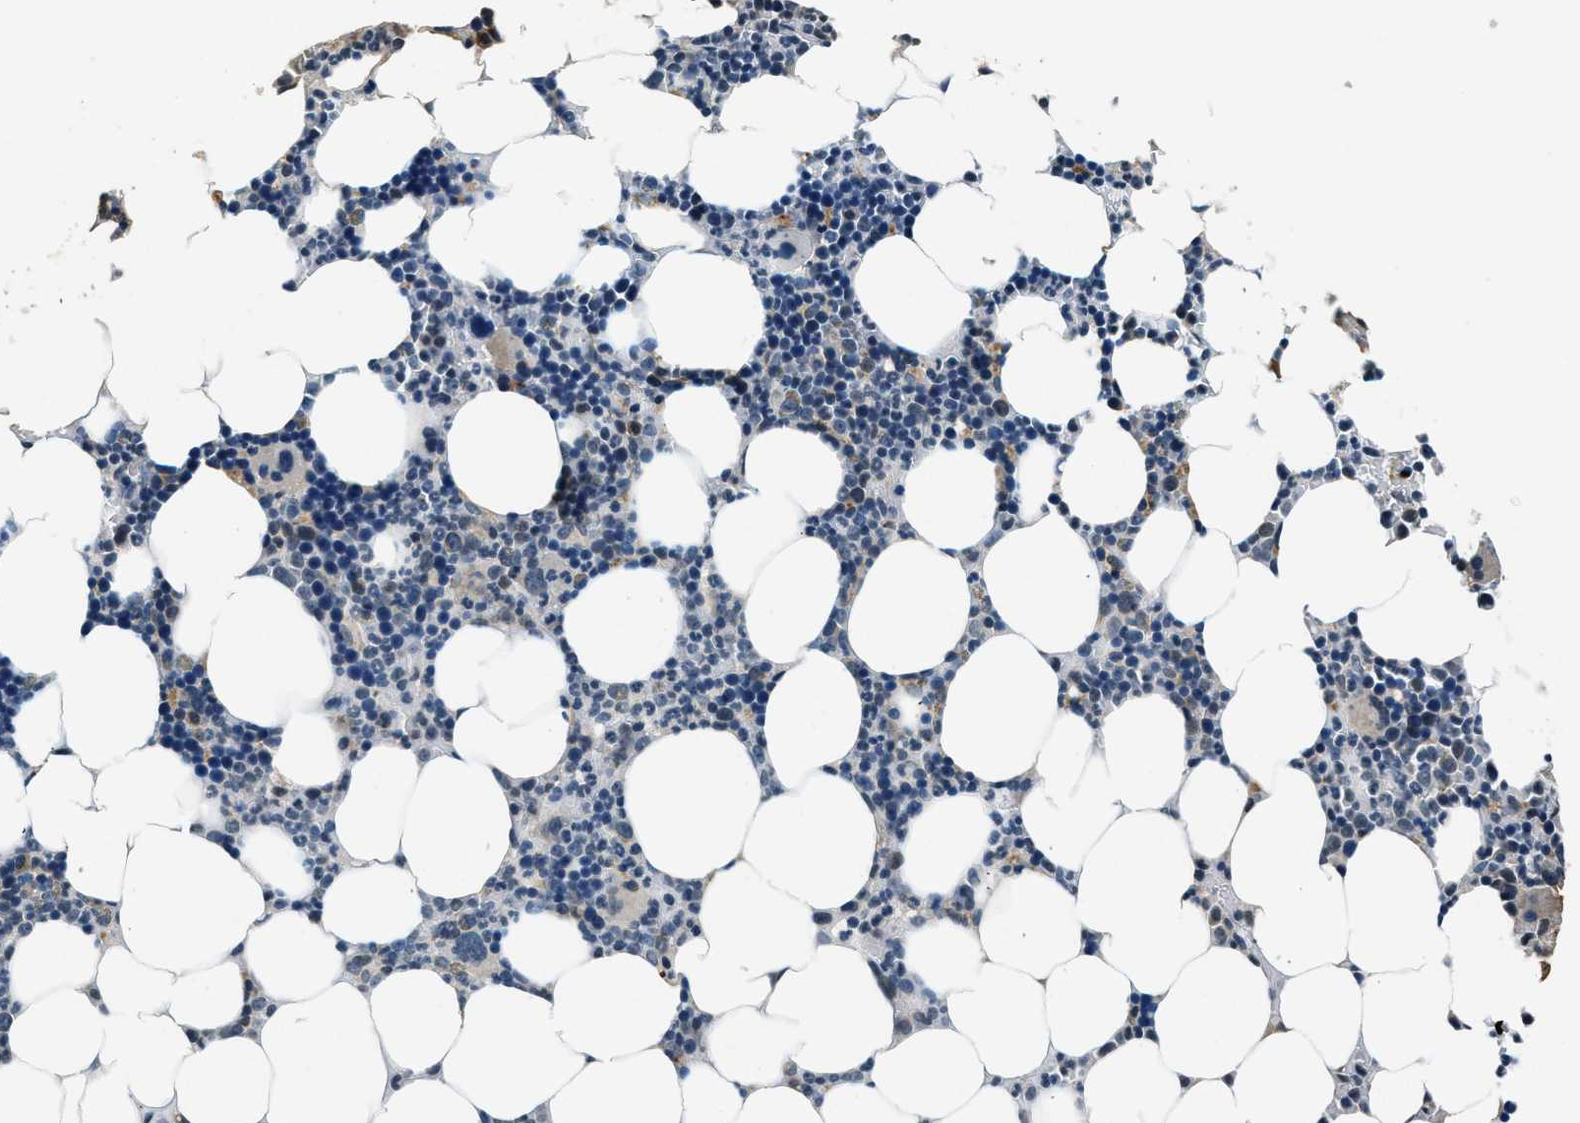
{"staining": {"intensity": "weak", "quantity": "<25%", "location": "cytoplasmic/membranous"}, "tissue": "bone marrow", "cell_type": "Hematopoietic cells", "image_type": "normal", "snomed": [{"axis": "morphology", "description": "Normal tissue, NOS"}, {"axis": "topography", "description": "Bone marrow"}], "caption": "Human bone marrow stained for a protein using immunohistochemistry exhibits no expression in hematopoietic cells.", "gene": "NME8", "patient": {"sex": "female", "age": 73}}